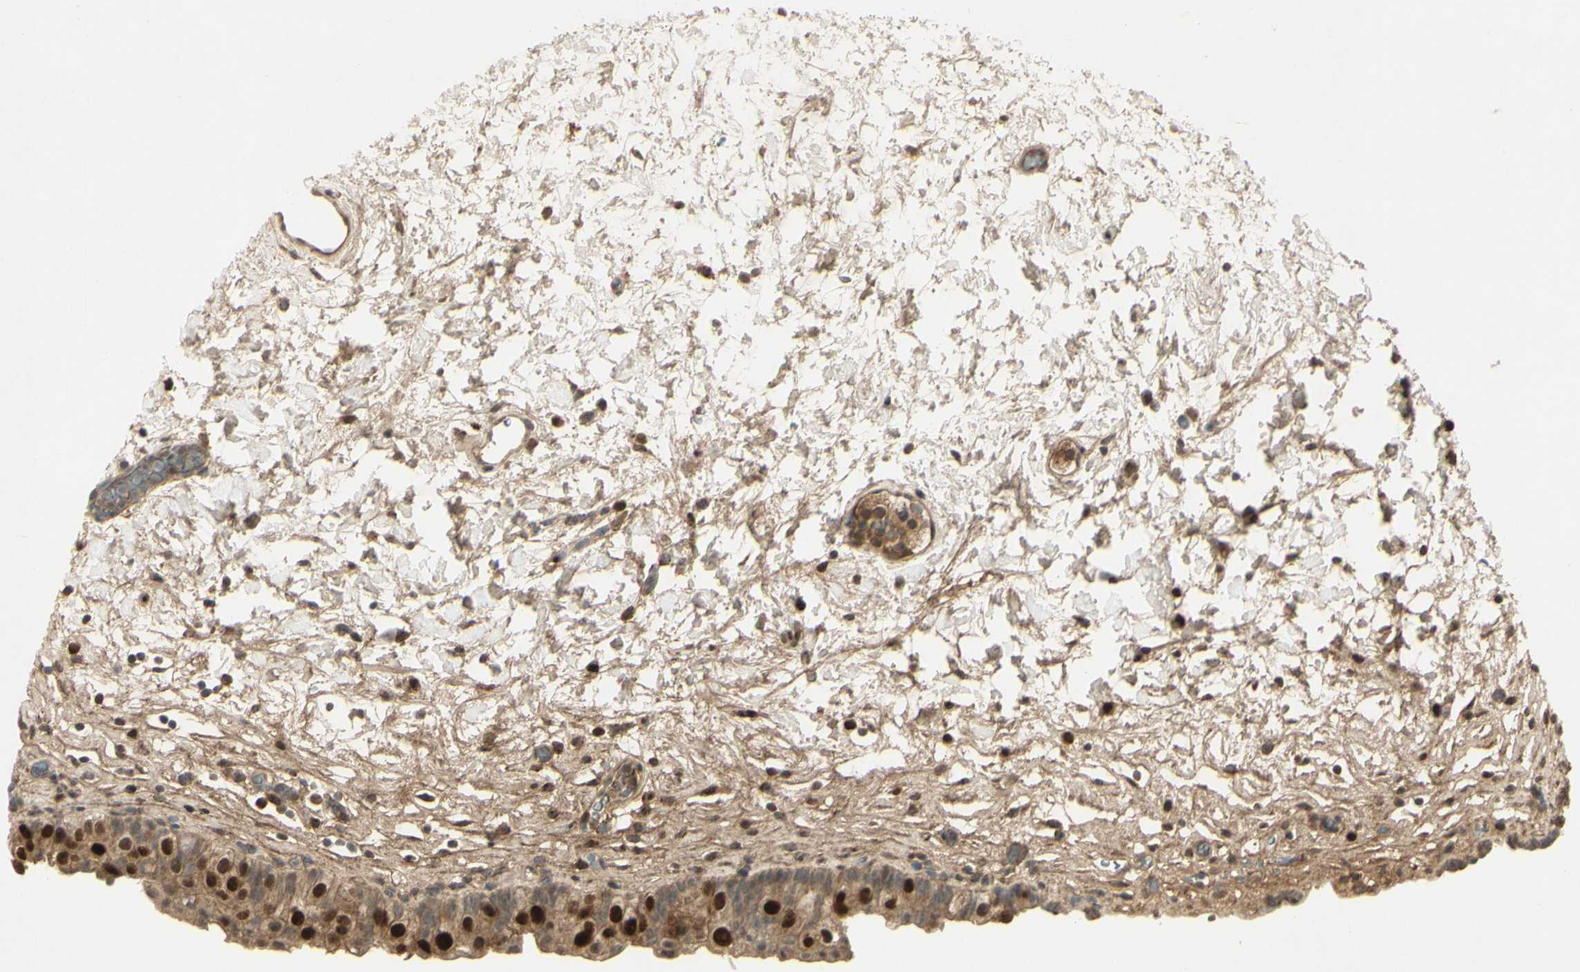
{"staining": {"intensity": "strong", "quantity": "25%-75%", "location": "nuclear"}, "tissue": "urinary bladder", "cell_type": "Urothelial cells", "image_type": "normal", "snomed": [{"axis": "morphology", "description": "Normal tissue, NOS"}, {"axis": "topography", "description": "Urinary bladder"}], "caption": "Urothelial cells reveal high levels of strong nuclear staining in about 25%-75% of cells in benign urinary bladder. (DAB IHC with brightfield microscopy, high magnification).", "gene": "RAD18", "patient": {"sex": "female", "age": 64}}